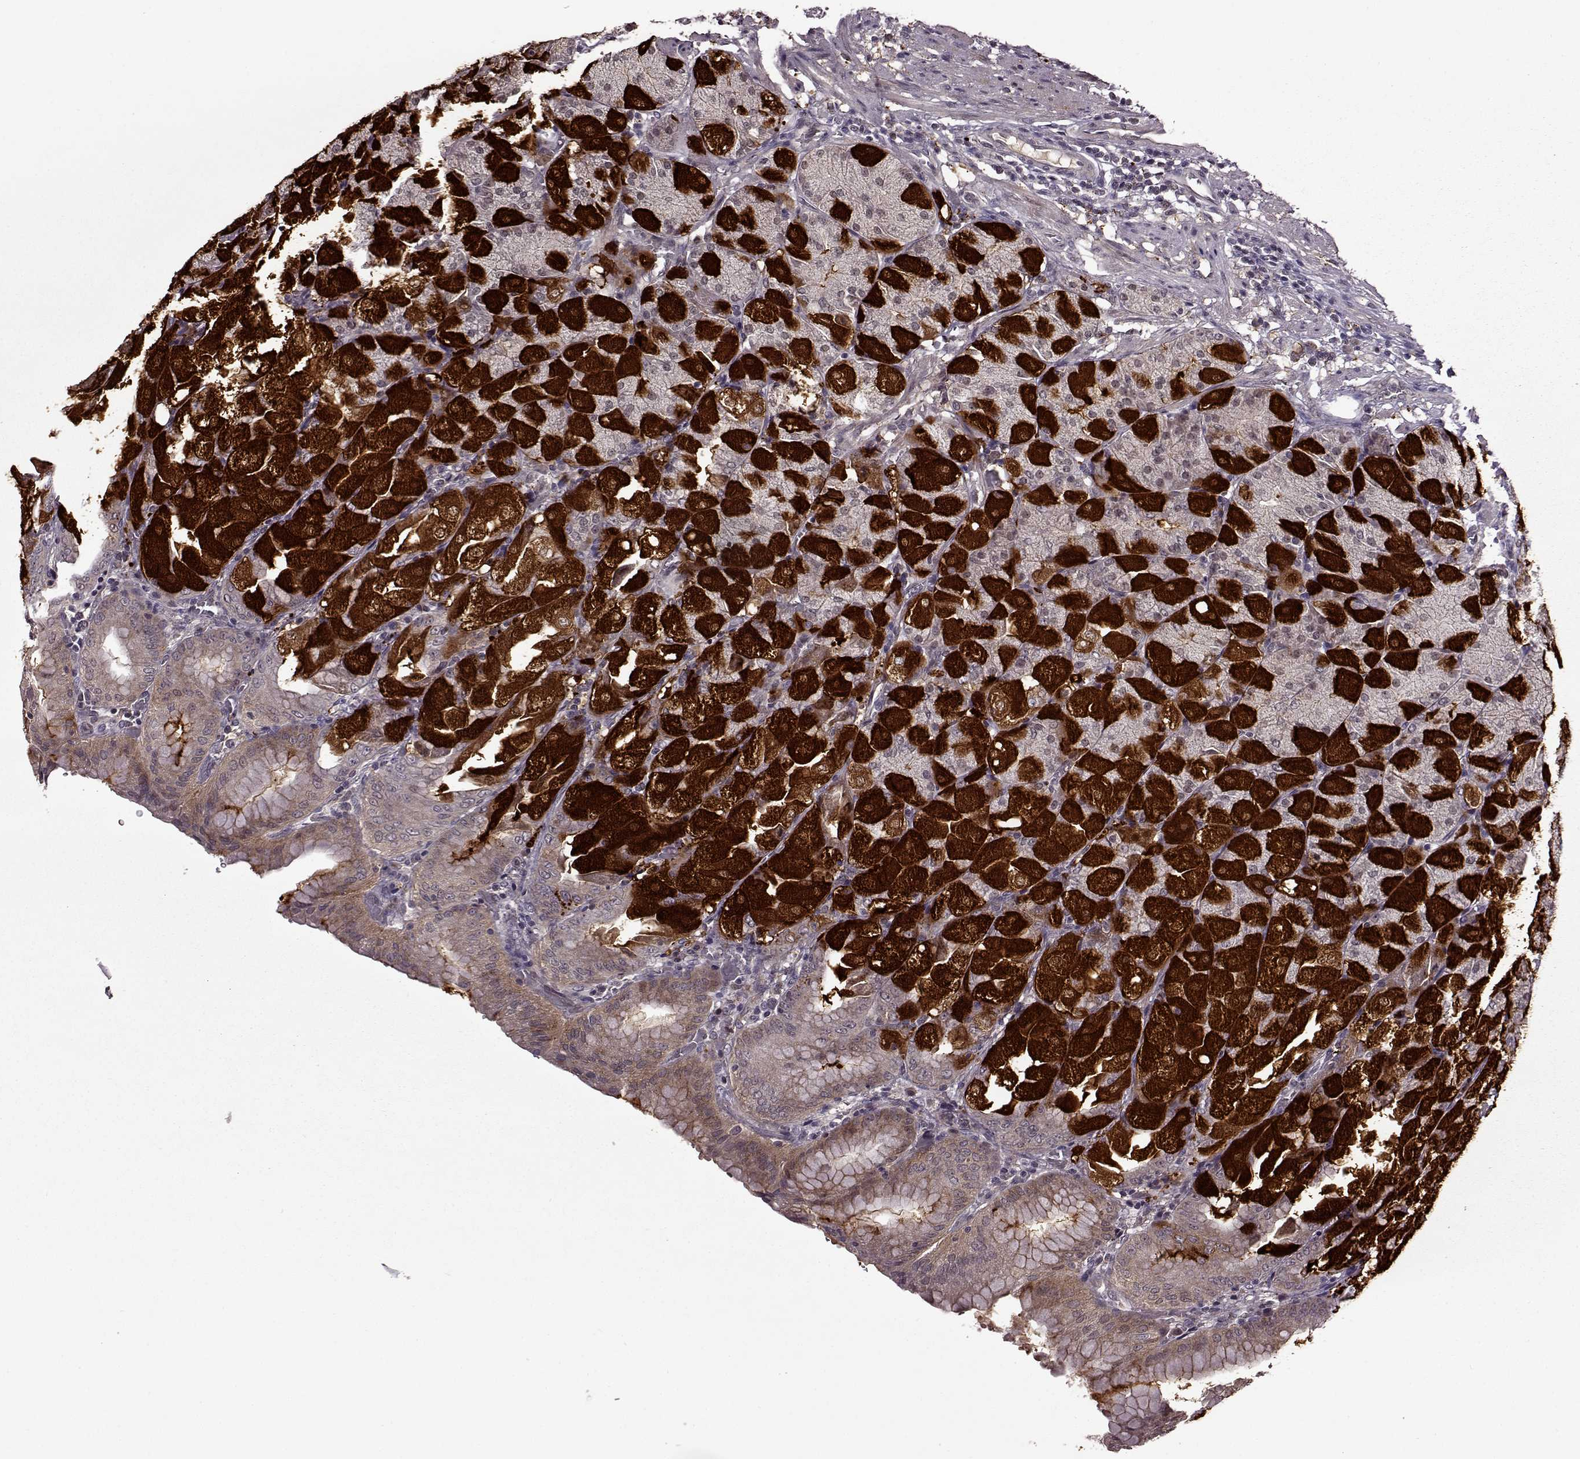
{"staining": {"intensity": "strong", "quantity": "25%-75%", "location": "cytoplasmic/membranous,nuclear"}, "tissue": "stomach", "cell_type": "Glandular cells", "image_type": "normal", "snomed": [{"axis": "morphology", "description": "Normal tissue, NOS"}, {"axis": "topography", "description": "Stomach, upper"}, {"axis": "topography", "description": "Stomach"}, {"axis": "topography", "description": "Stomach, lower"}], "caption": "Strong cytoplasmic/membranous,nuclear staining for a protein is appreciated in about 25%-75% of glandular cells of normal stomach using IHC.", "gene": "MAIP1", "patient": {"sex": "male", "age": 62}}